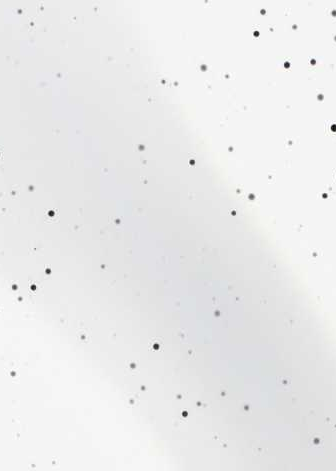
{"staining": {"intensity": "negative", "quantity": "none", "location": "none"}, "tissue": "cervical cancer", "cell_type": "Tumor cells", "image_type": "cancer", "snomed": [{"axis": "morphology", "description": "Squamous cell carcinoma, NOS"}, {"axis": "topography", "description": "Cervix"}], "caption": "There is no significant expression in tumor cells of cervical squamous cell carcinoma. (DAB (3,3'-diaminobenzidine) immunohistochemistry, high magnification).", "gene": "MAPK10", "patient": {"sex": "female", "age": 40}}